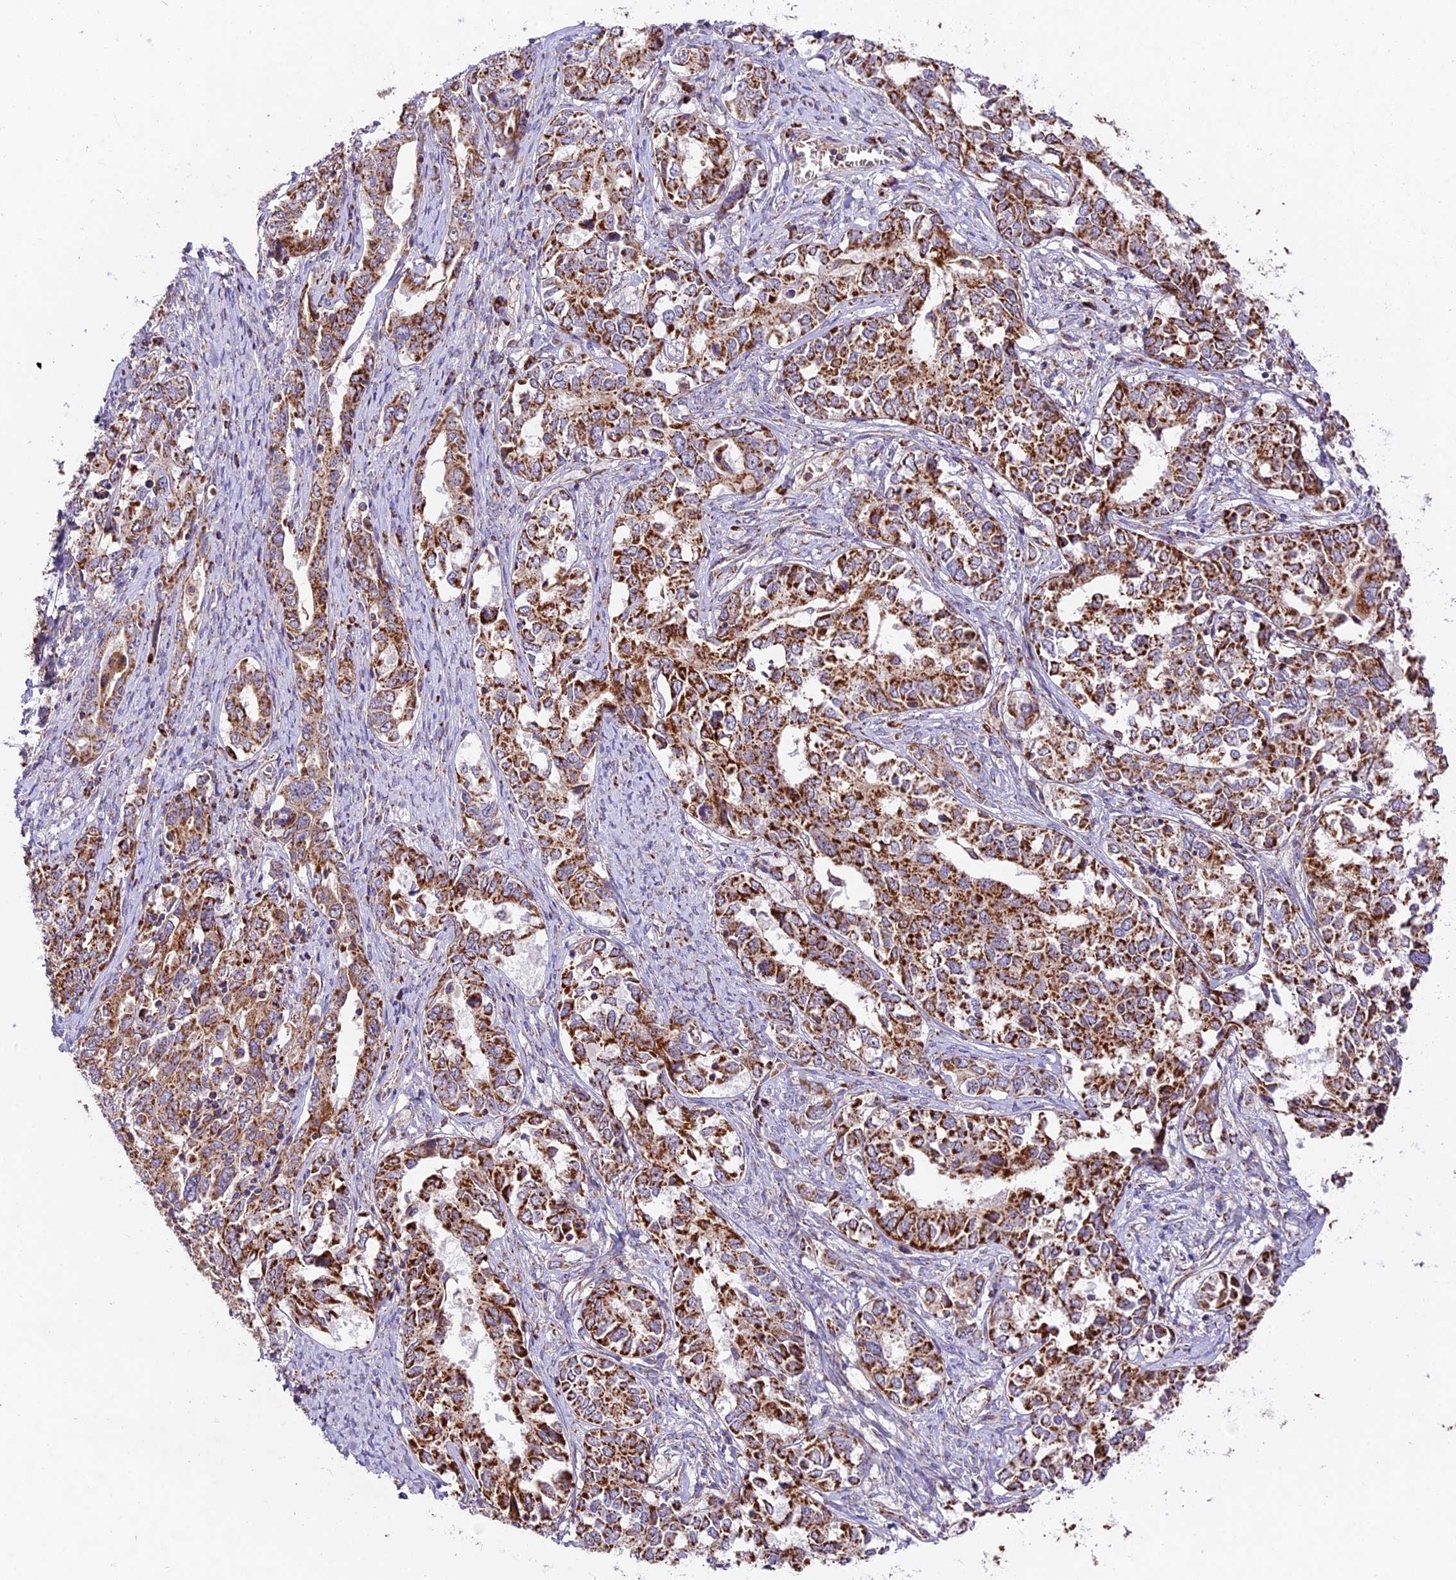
{"staining": {"intensity": "strong", "quantity": ">75%", "location": "cytoplasmic/membranous"}, "tissue": "ovarian cancer", "cell_type": "Tumor cells", "image_type": "cancer", "snomed": [{"axis": "morphology", "description": "Carcinoma, endometroid"}, {"axis": "topography", "description": "Ovary"}], "caption": "There is high levels of strong cytoplasmic/membranous staining in tumor cells of endometroid carcinoma (ovarian), as demonstrated by immunohistochemical staining (brown color).", "gene": "NDUFA8", "patient": {"sex": "female", "age": 62}}